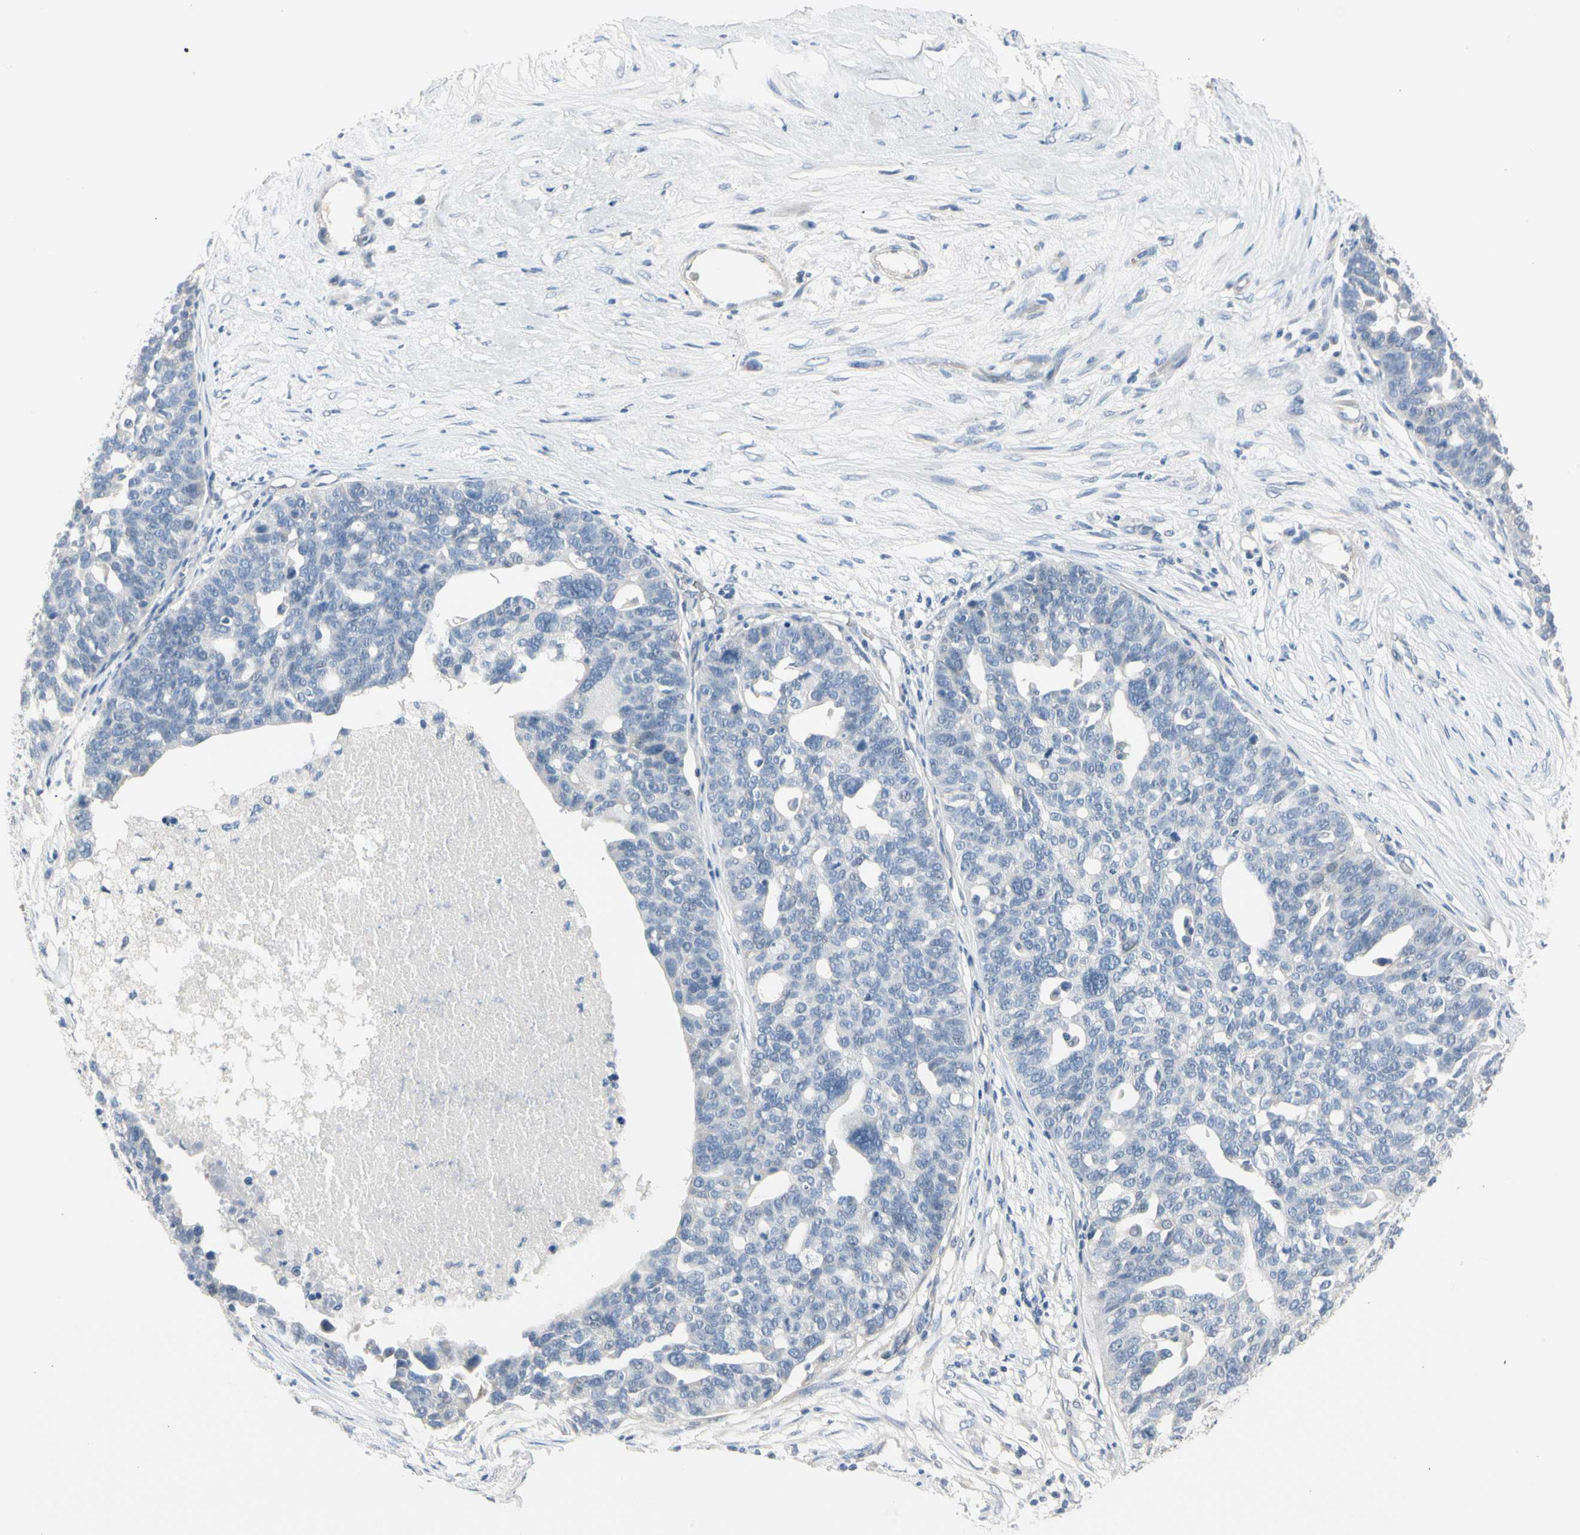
{"staining": {"intensity": "negative", "quantity": "none", "location": "none"}, "tissue": "ovarian cancer", "cell_type": "Tumor cells", "image_type": "cancer", "snomed": [{"axis": "morphology", "description": "Cystadenocarcinoma, serous, NOS"}, {"axis": "topography", "description": "Ovary"}], "caption": "This is a photomicrograph of immunohistochemistry staining of ovarian cancer (serous cystadenocarcinoma), which shows no expression in tumor cells.", "gene": "MARK1", "patient": {"sex": "female", "age": 59}}